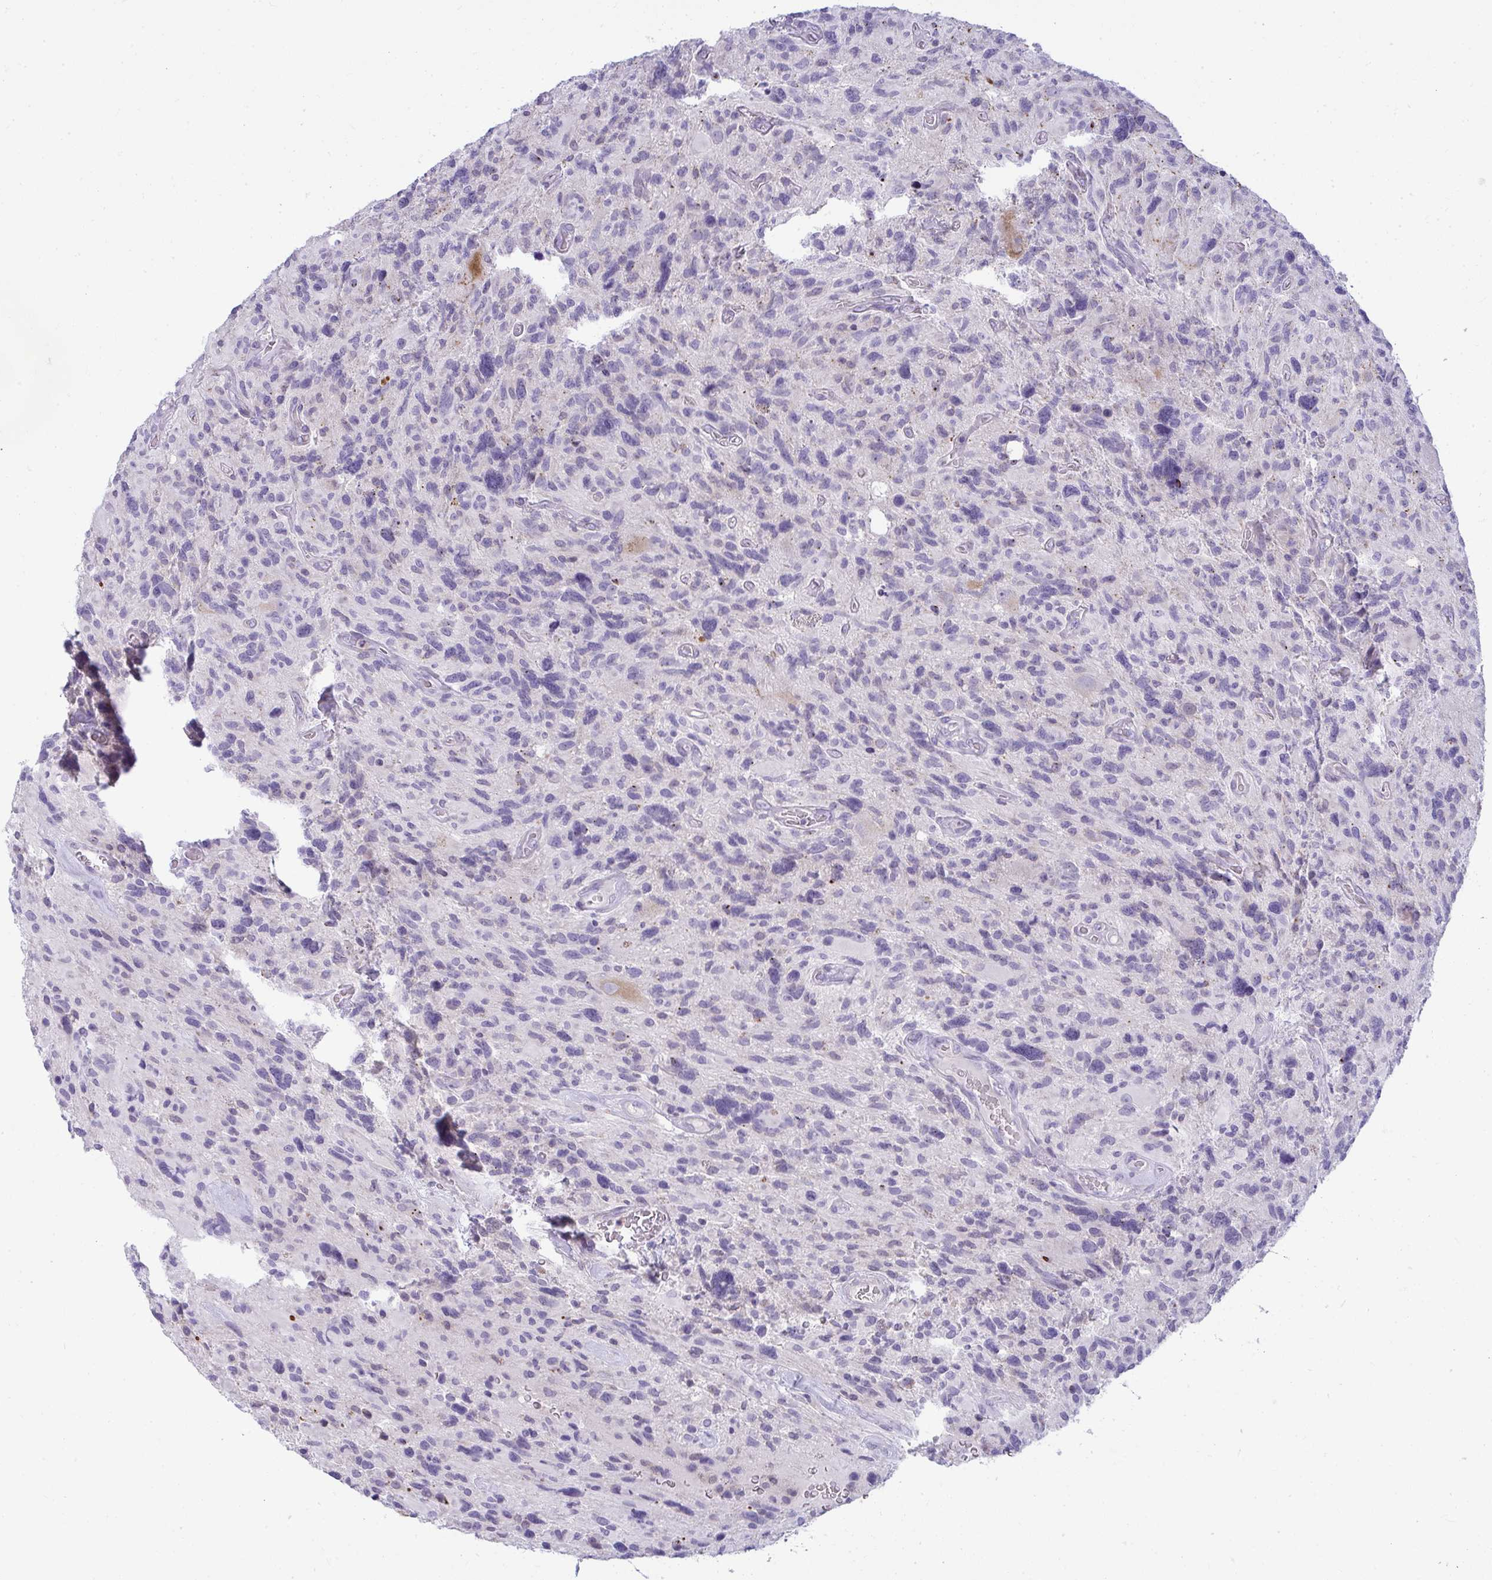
{"staining": {"intensity": "negative", "quantity": "none", "location": "none"}, "tissue": "glioma", "cell_type": "Tumor cells", "image_type": "cancer", "snomed": [{"axis": "morphology", "description": "Glioma, malignant, High grade"}, {"axis": "topography", "description": "Brain"}], "caption": "The micrograph reveals no staining of tumor cells in malignant high-grade glioma.", "gene": "VPS4B", "patient": {"sex": "male", "age": 49}}